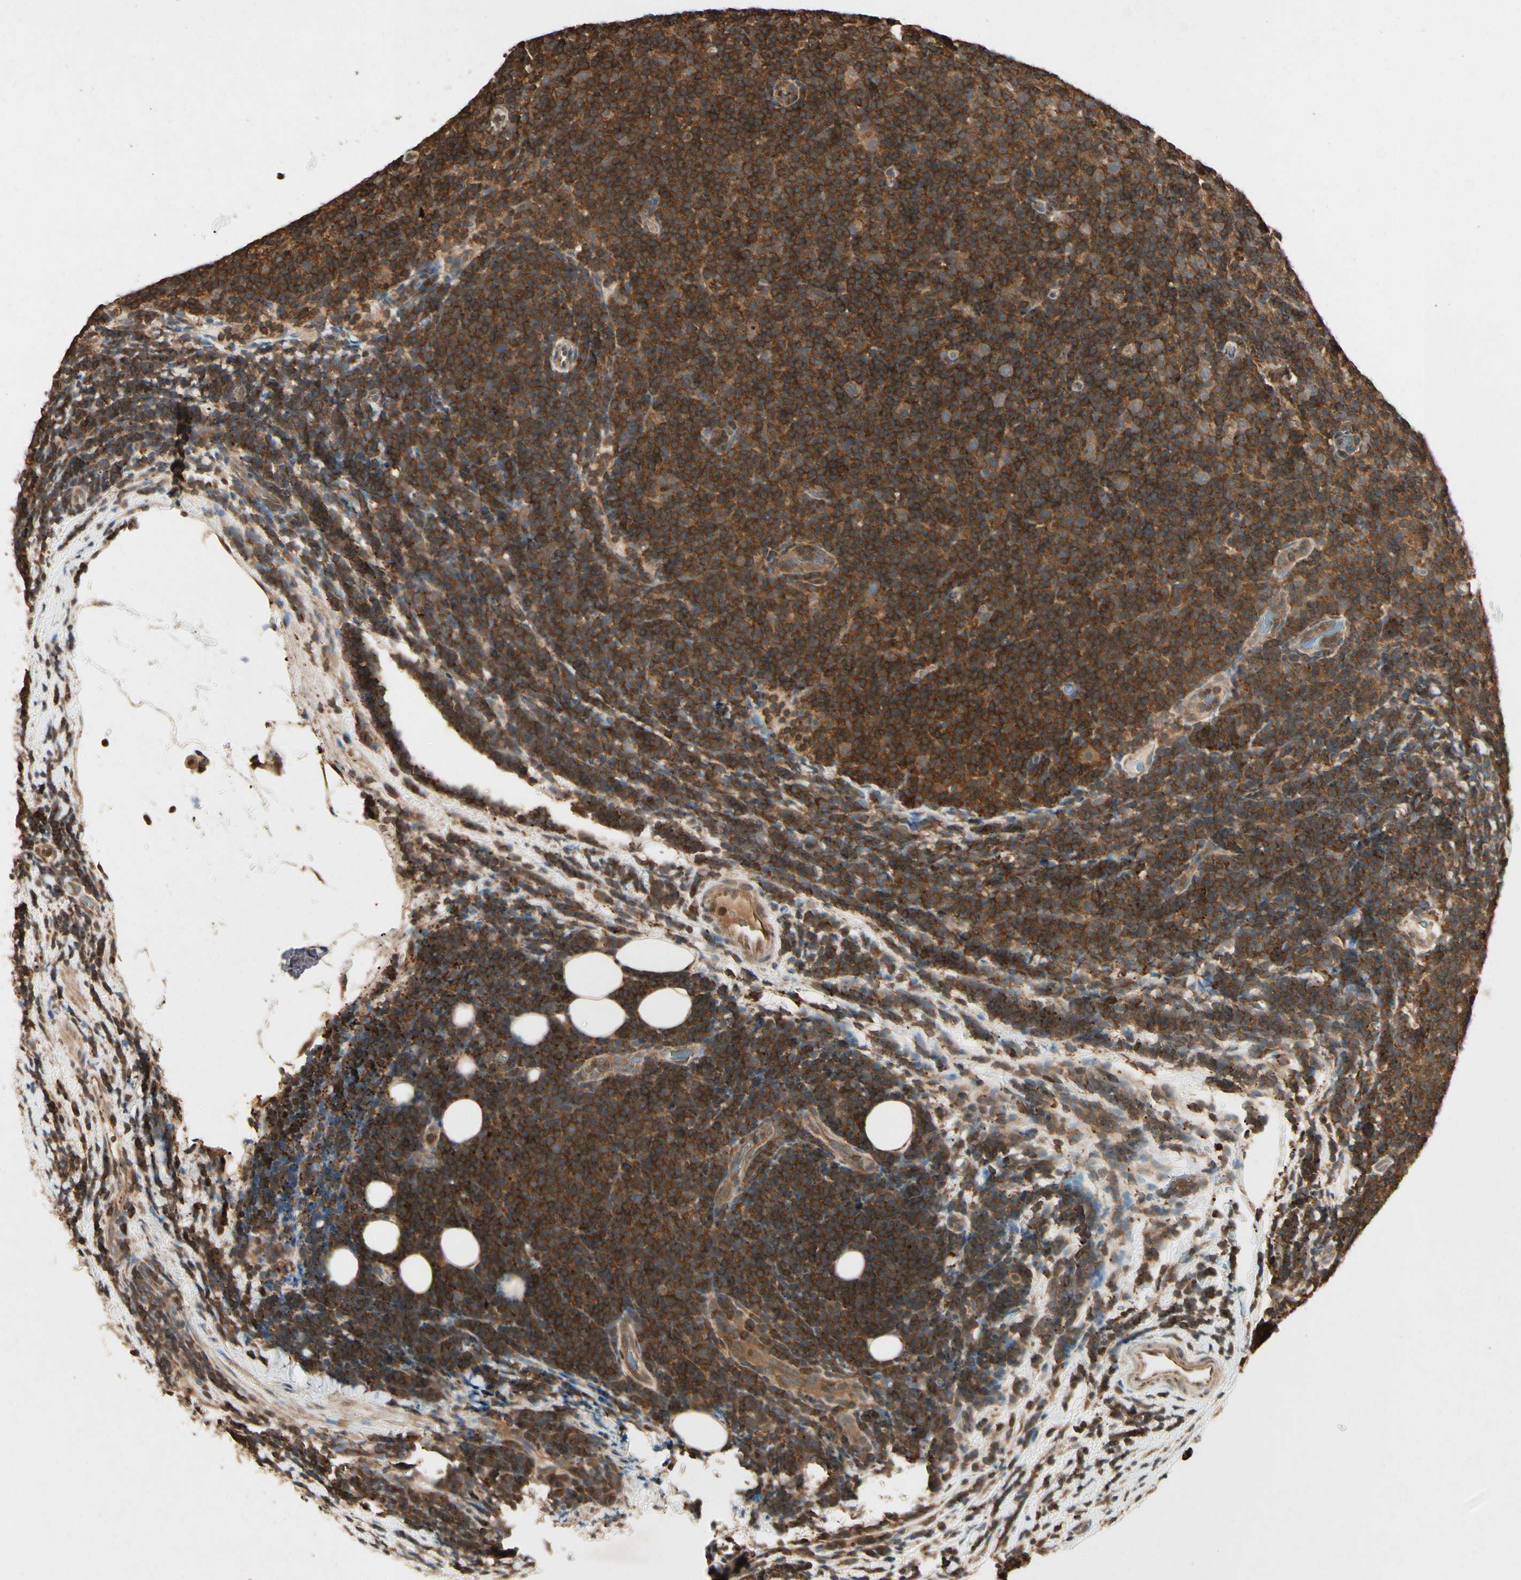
{"staining": {"intensity": "strong", "quantity": ">75%", "location": "cytoplasmic/membranous"}, "tissue": "lymphoma", "cell_type": "Tumor cells", "image_type": "cancer", "snomed": [{"axis": "morphology", "description": "Malignant lymphoma, non-Hodgkin's type, Low grade"}, {"axis": "topography", "description": "Lymph node"}], "caption": "Low-grade malignant lymphoma, non-Hodgkin's type stained for a protein displays strong cytoplasmic/membranous positivity in tumor cells.", "gene": "YWHAQ", "patient": {"sex": "male", "age": 83}}